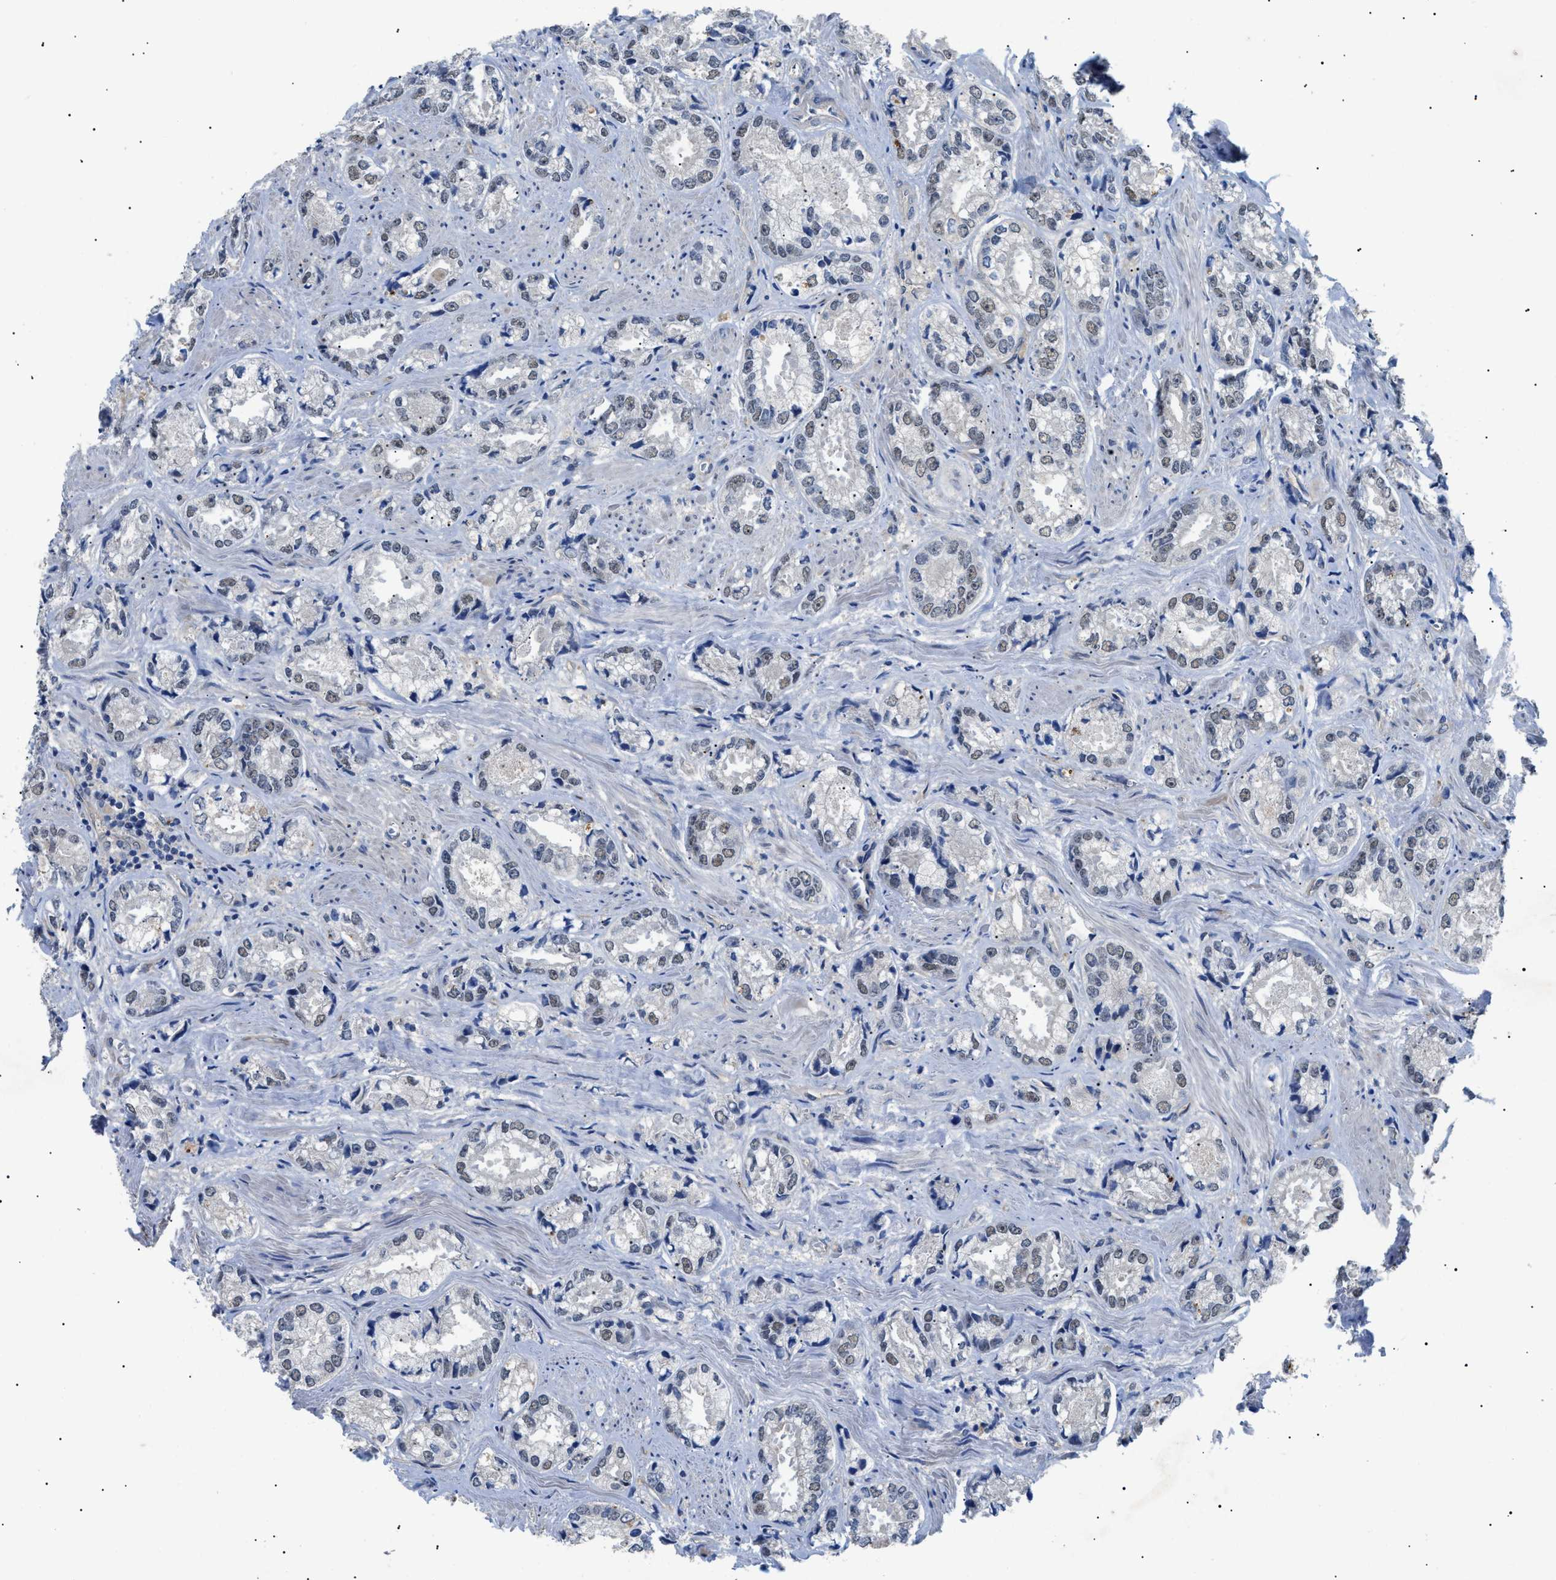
{"staining": {"intensity": "weak", "quantity": "25%-75%", "location": "nuclear"}, "tissue": "prostate cancer", "cell_type": "Tumor cells", "image_type": "cancer", "snomed": [{"axis": "morphology", "description": "Adenocarcinoma, High grade"}, {"axis": "topography", "description": "Prostate"}], "caption": "IHC photomicrograph of prostate cancer stained for a protein (brown), which shows low levels of weak nuclear expression in about 25%-75% of tumor cells.", "gene": "CRCP", "patient": {"sex": "male", "age": 61}}